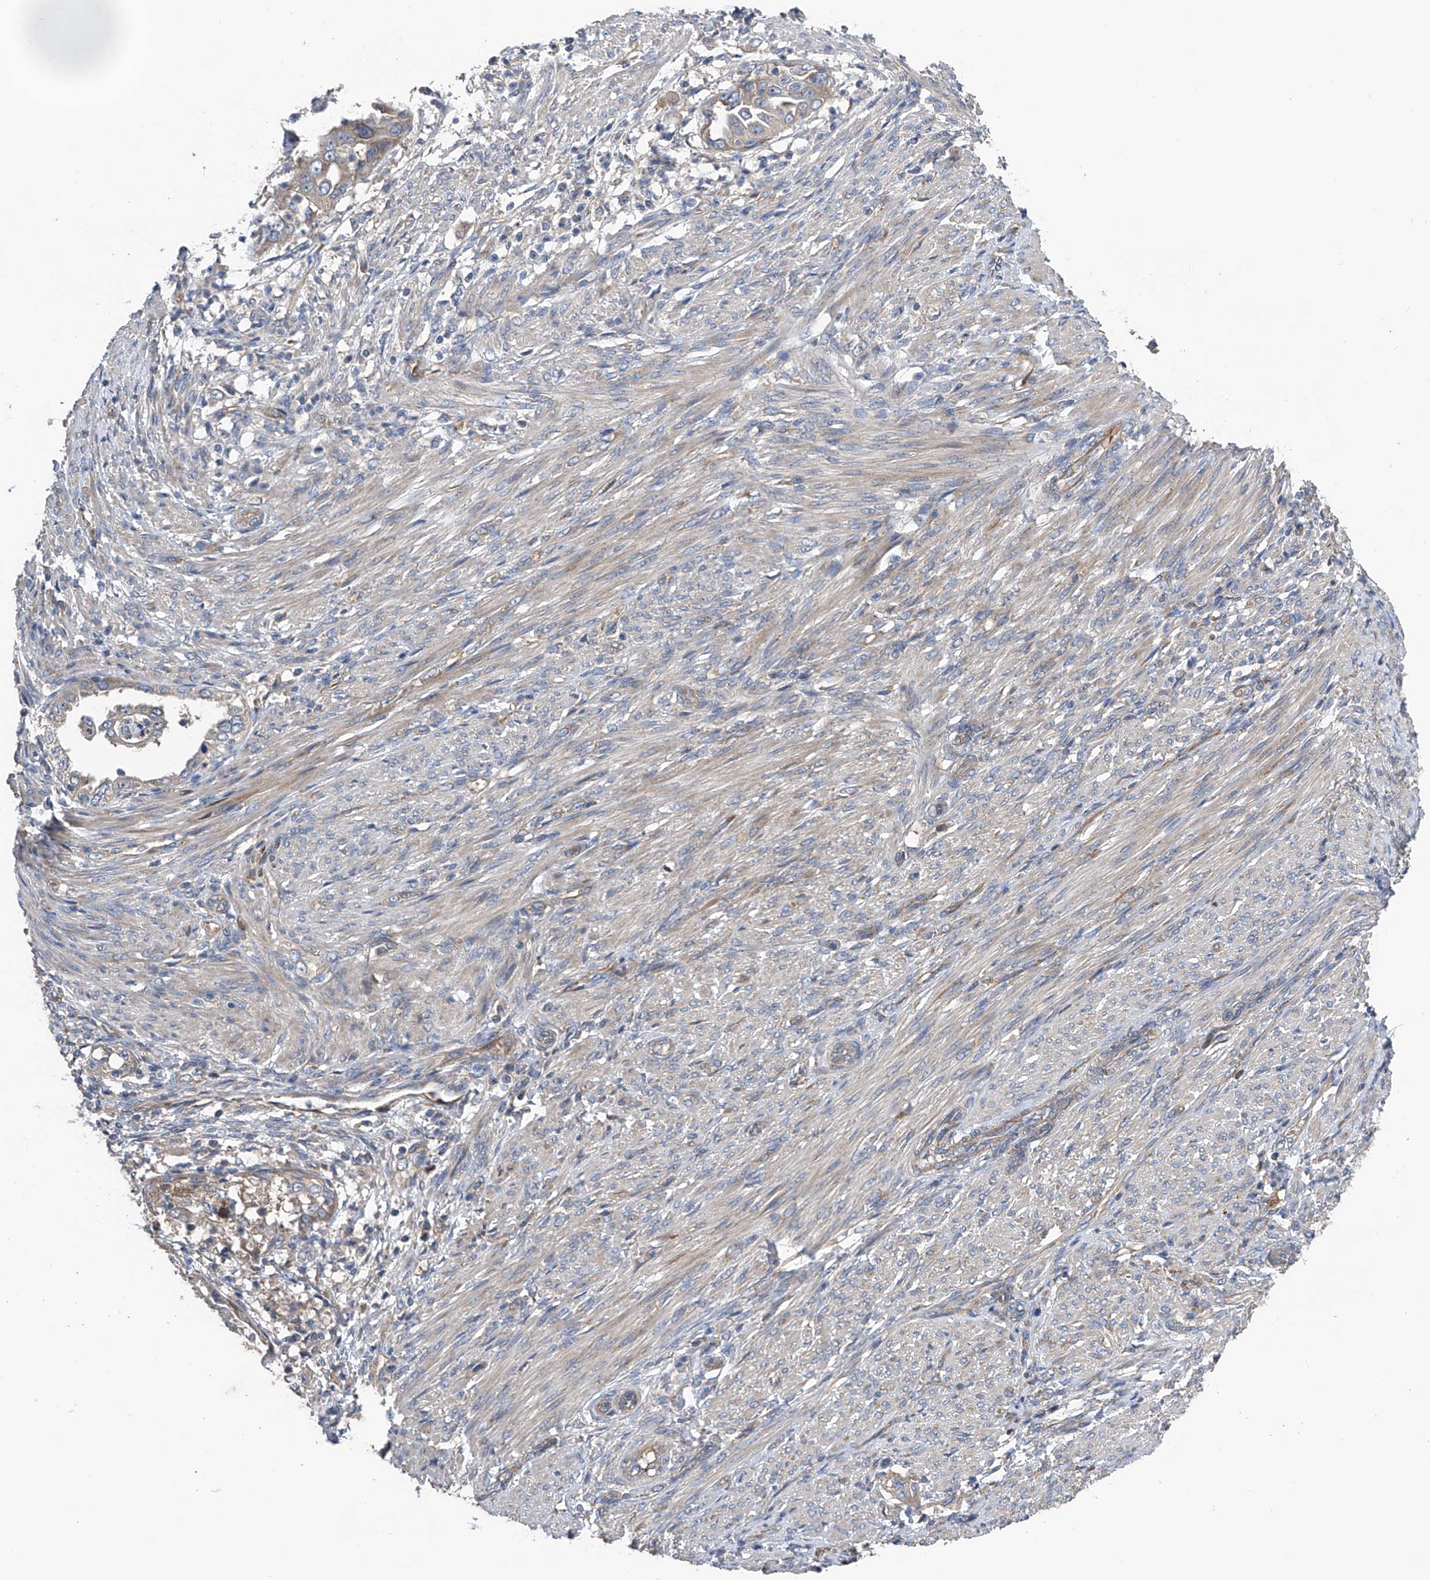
{"staining": {"intensity": "weak", "quantity": ">75%", "location": "cytoplasmic/membranous"}, "tissue": "endometrial cancer", "cell_type": "Tumor cells", "image_type": "cancer", "snomed": [{"axis": "morphology", "description": "Adenocarcinoma, NOS"}, {"axis": "topography", "description": "Endometrium"}], "caption": "A low amount of weak cytoplasmic/membranous staining is appreciated in approximately >75% of tumor cells in endometrial cancer tissue.", "gene": "PTK2", "patient": {"sex": "female", "age": 85}}